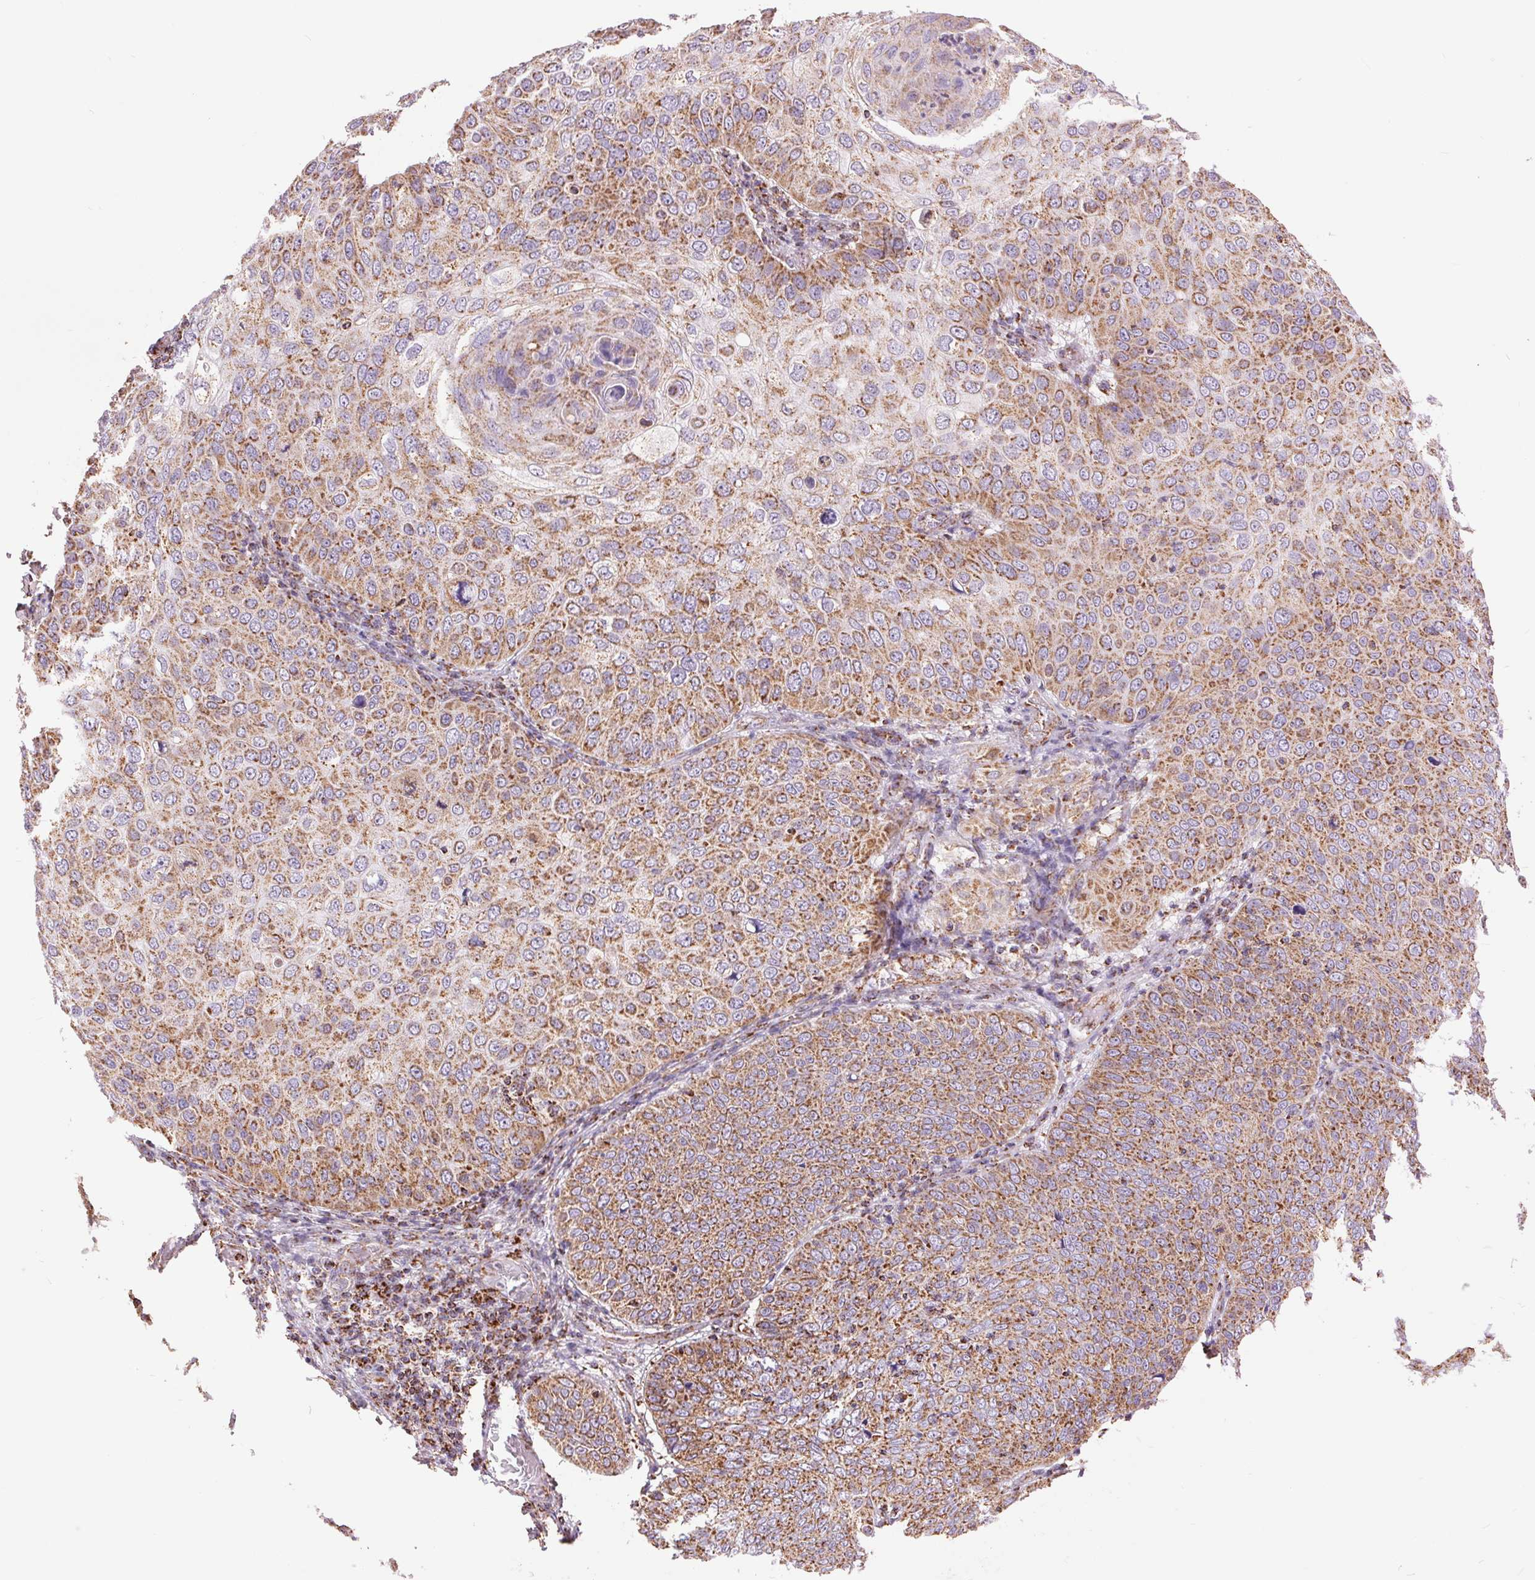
{"staining": {"intensity": "moderate", "quantity": ">75%", "location": "cytoplasmic/membranous"}, "tissue": "skin cancer", "cell_type": "Tumor cells", "image_type": "cancer", "snomed": [{"axis": "morphology", "description": "Squamous cell carcinoma, NOS"}, {"axis": "topography", "description": "Skin"}], "caption": "Skin squamous cell carcinoma tissue displays moderate cytoplasmic/membranous staining in approximately >75% of tumor cells, visualized by immunohistochemistry.", "gene": "ATP5PB", "patient": {"sex": "male", "age": 87}}